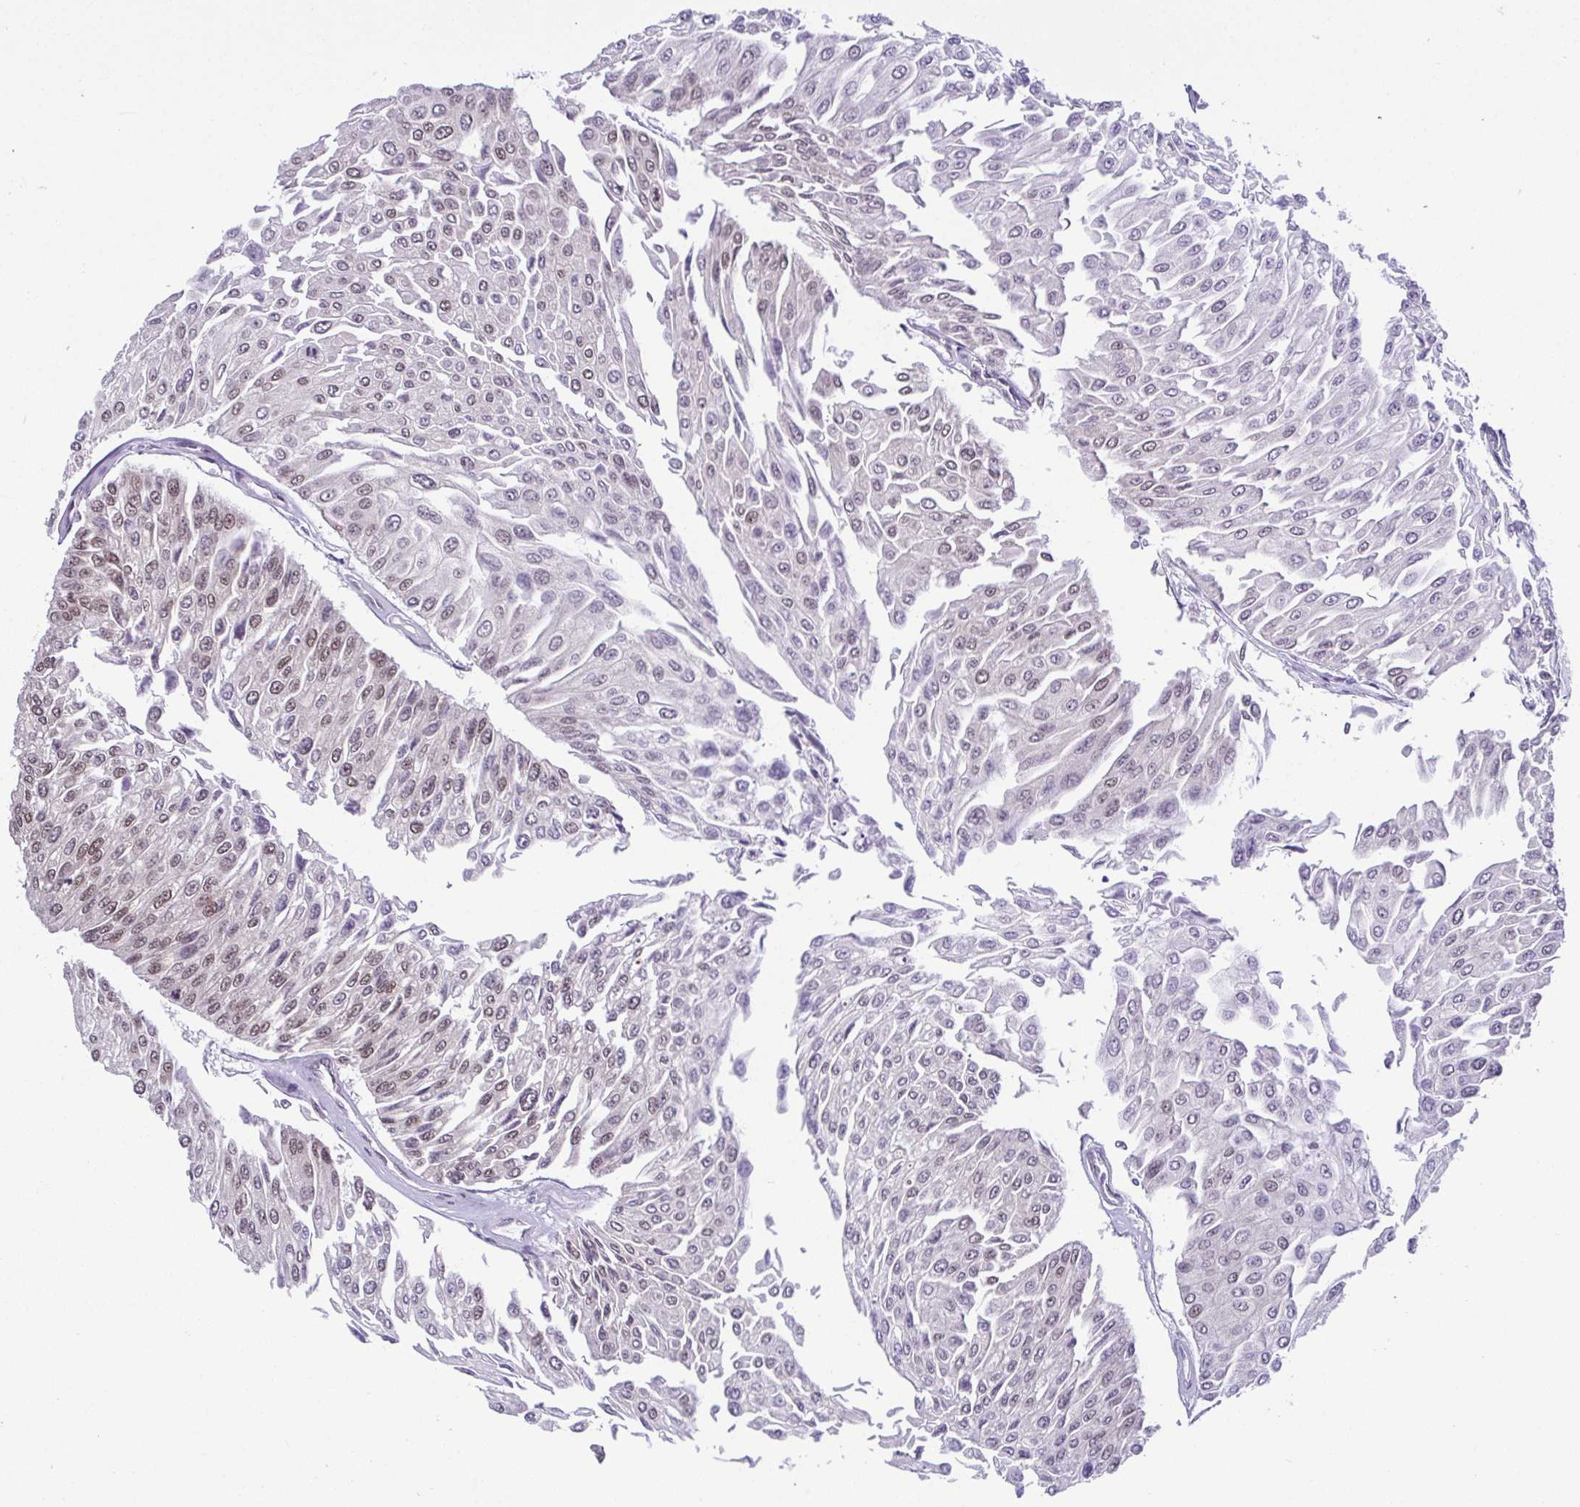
{"staining": {"intensity": "weak", "quantity": "<25%", "location": "nuclear"}, "tissue": "urothelial cancer", "cell_type": "Tumor cells", "image_type": "cancer", "snomed": [{"axis": "morphology", "description": "Urothelial carcinoma, NOS"}, {"axis": "topography", "description": "Urinary bladder"}], "caption": "DAB (3,3'-diaminobenzidine) immunohistochemical staining of urothelial cancer reveals no significant staining in tumor cells.", "gene": "RBM3", "patient": {"sex": "male", "age": 67}}